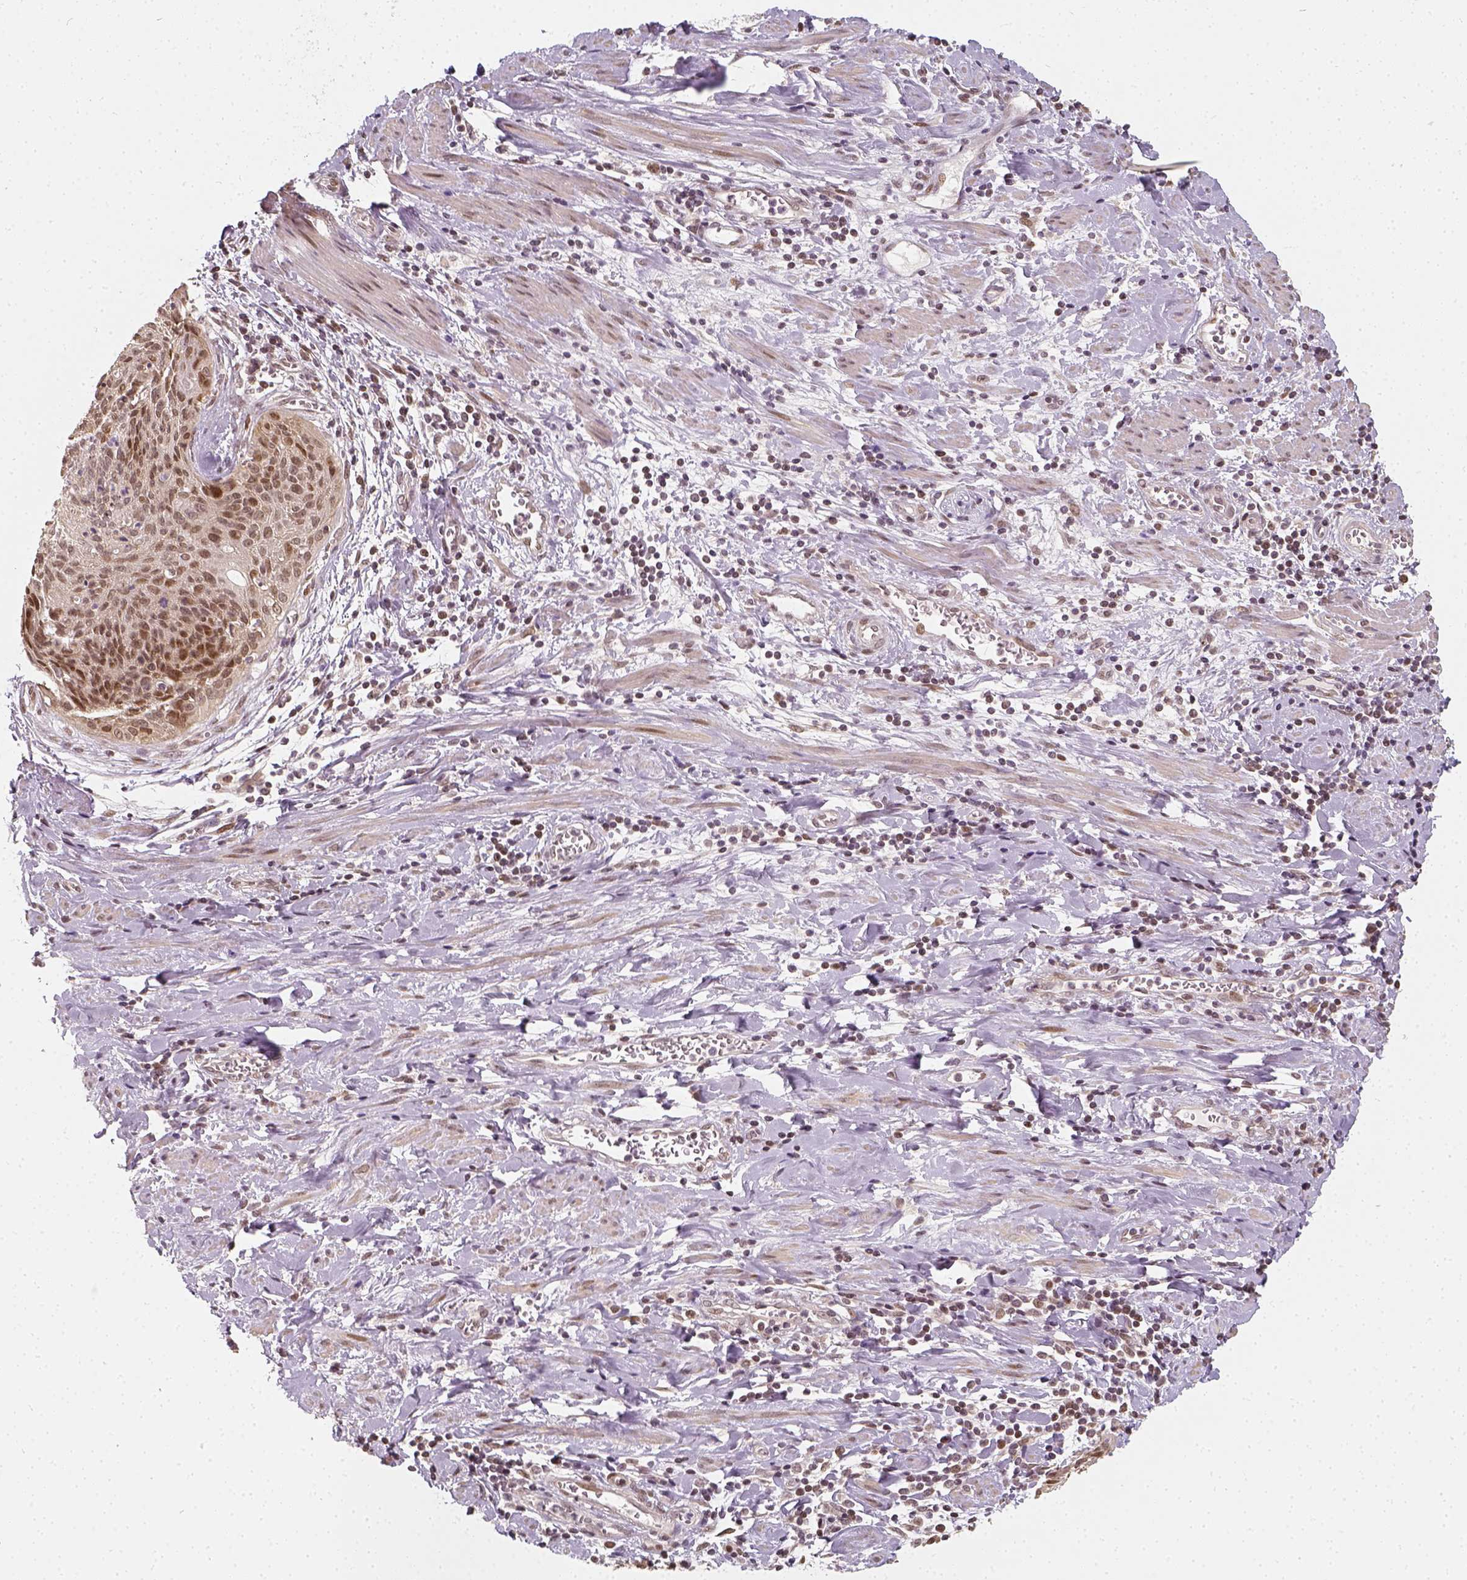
{"staining": {"intensity": "moderate", "quantity": ">75%", "location": "nuclear"}, "tissue": "cervical cancer", "cell_type": "Tumor cells", "image_type": "cancer", "snomed": [{"axis": "morphology", "description": "Squamous cell carcinoma, NOS"}, {"axis": "topography", "description": "Cervix"}], "caption": "Protein staining demonstrates moderate nuclear expression in approximately >75% of tumor cells in cervical squamous cell carcinoma.", "gene": "ZMAT3", "patient": {"sex": "female", "age": 55}}